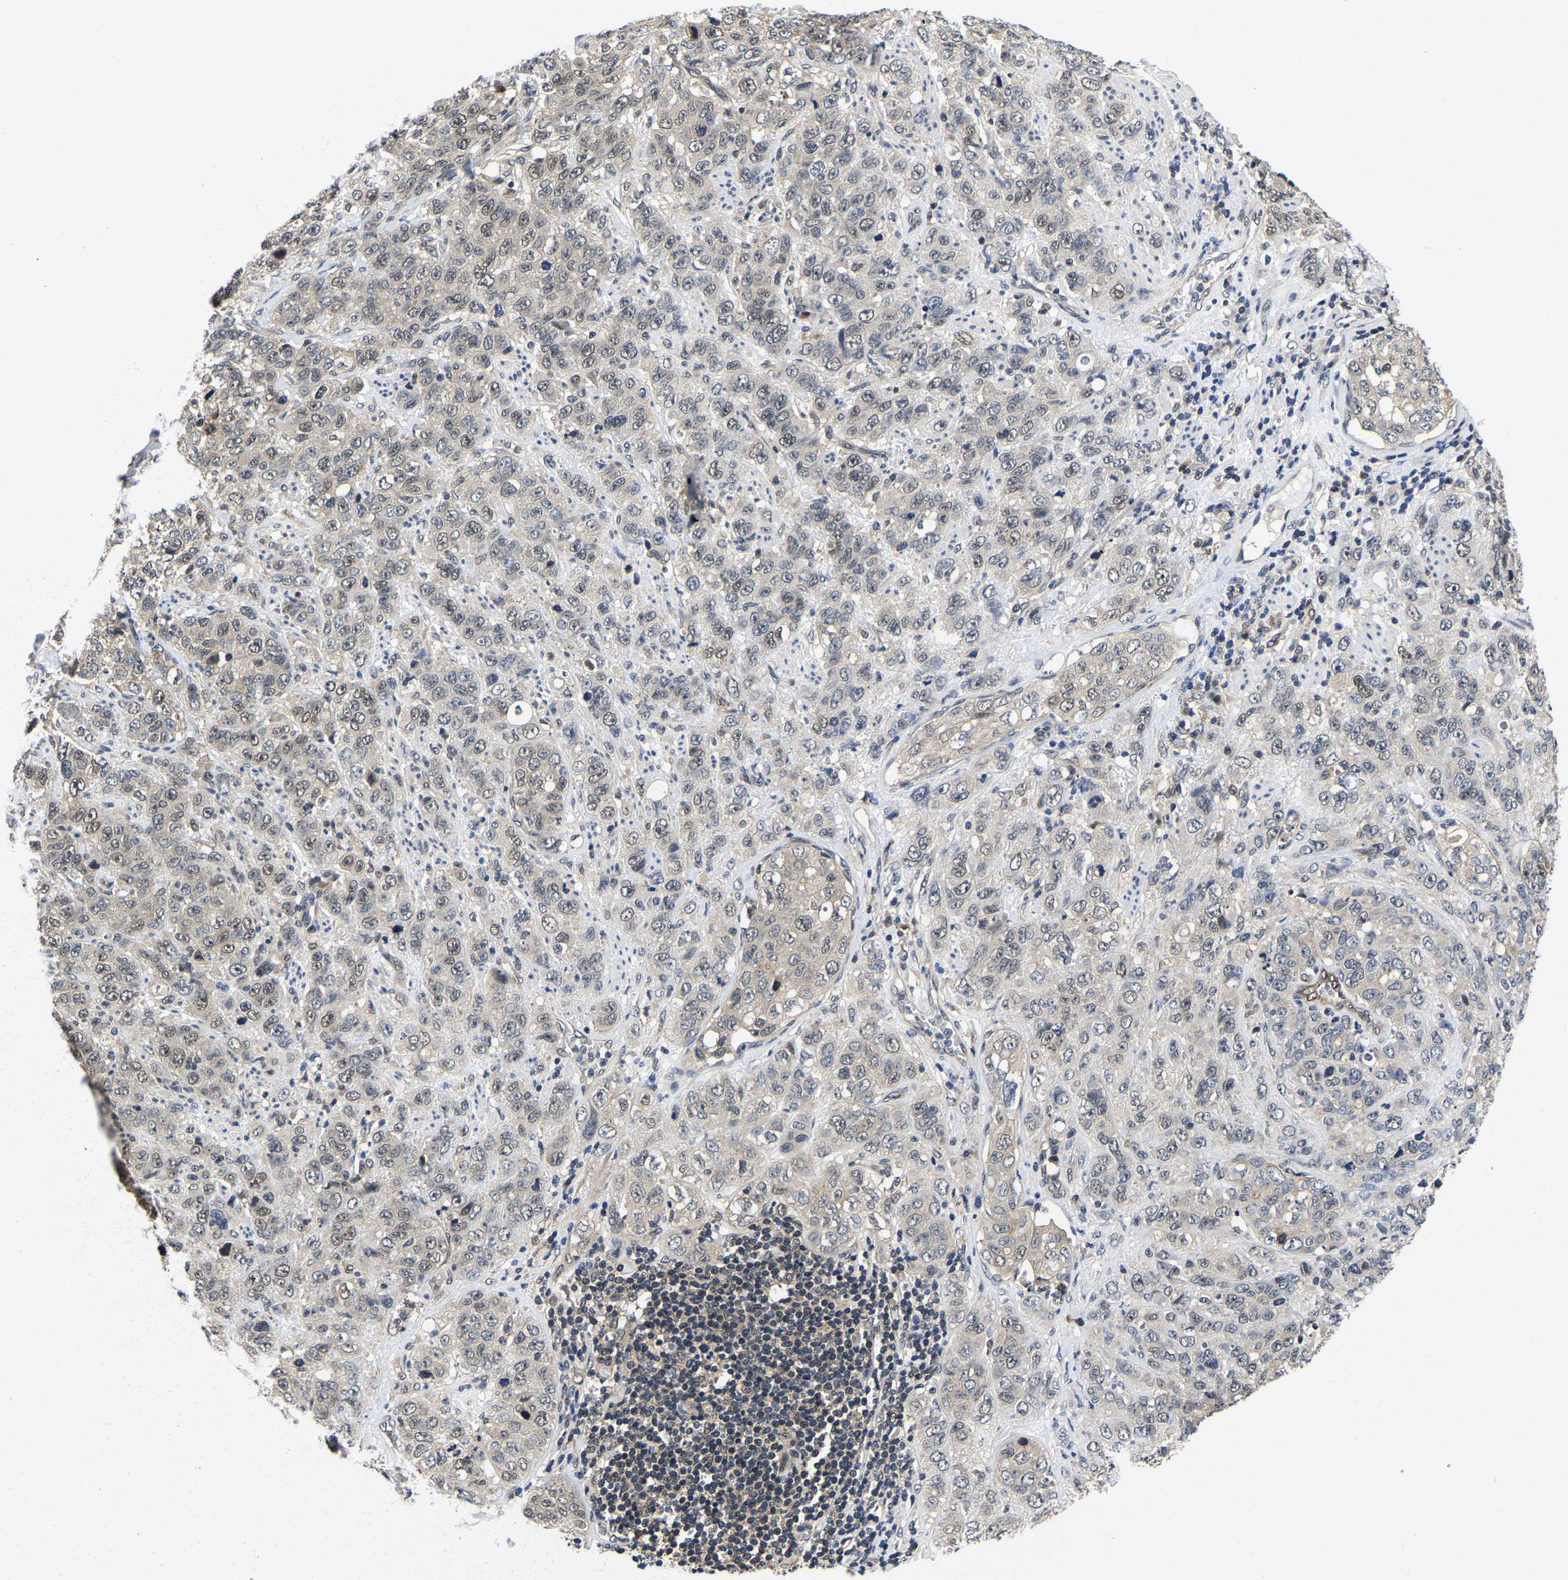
{"staining": {"intensity": "weak", "quantity": "<25%", "location": "cytoplasmic/membranous,nuclear"}, "tissue": "stomach cancer", "cell_type": "Tumor cells", "image_type": "cancer", "snomed": [{"axis": "morphology", "description": "Adenocarcinoma, NOS"}, {"axis": "topography", "description": "Stomach"}], "caption": "Stomach cancer (adenocarcinoma) was stained to show a protein in brown. There is no significant expression in tumor cells.", "gene": "MCOLN2", "patient": {"sex": "male", "age": 48}}